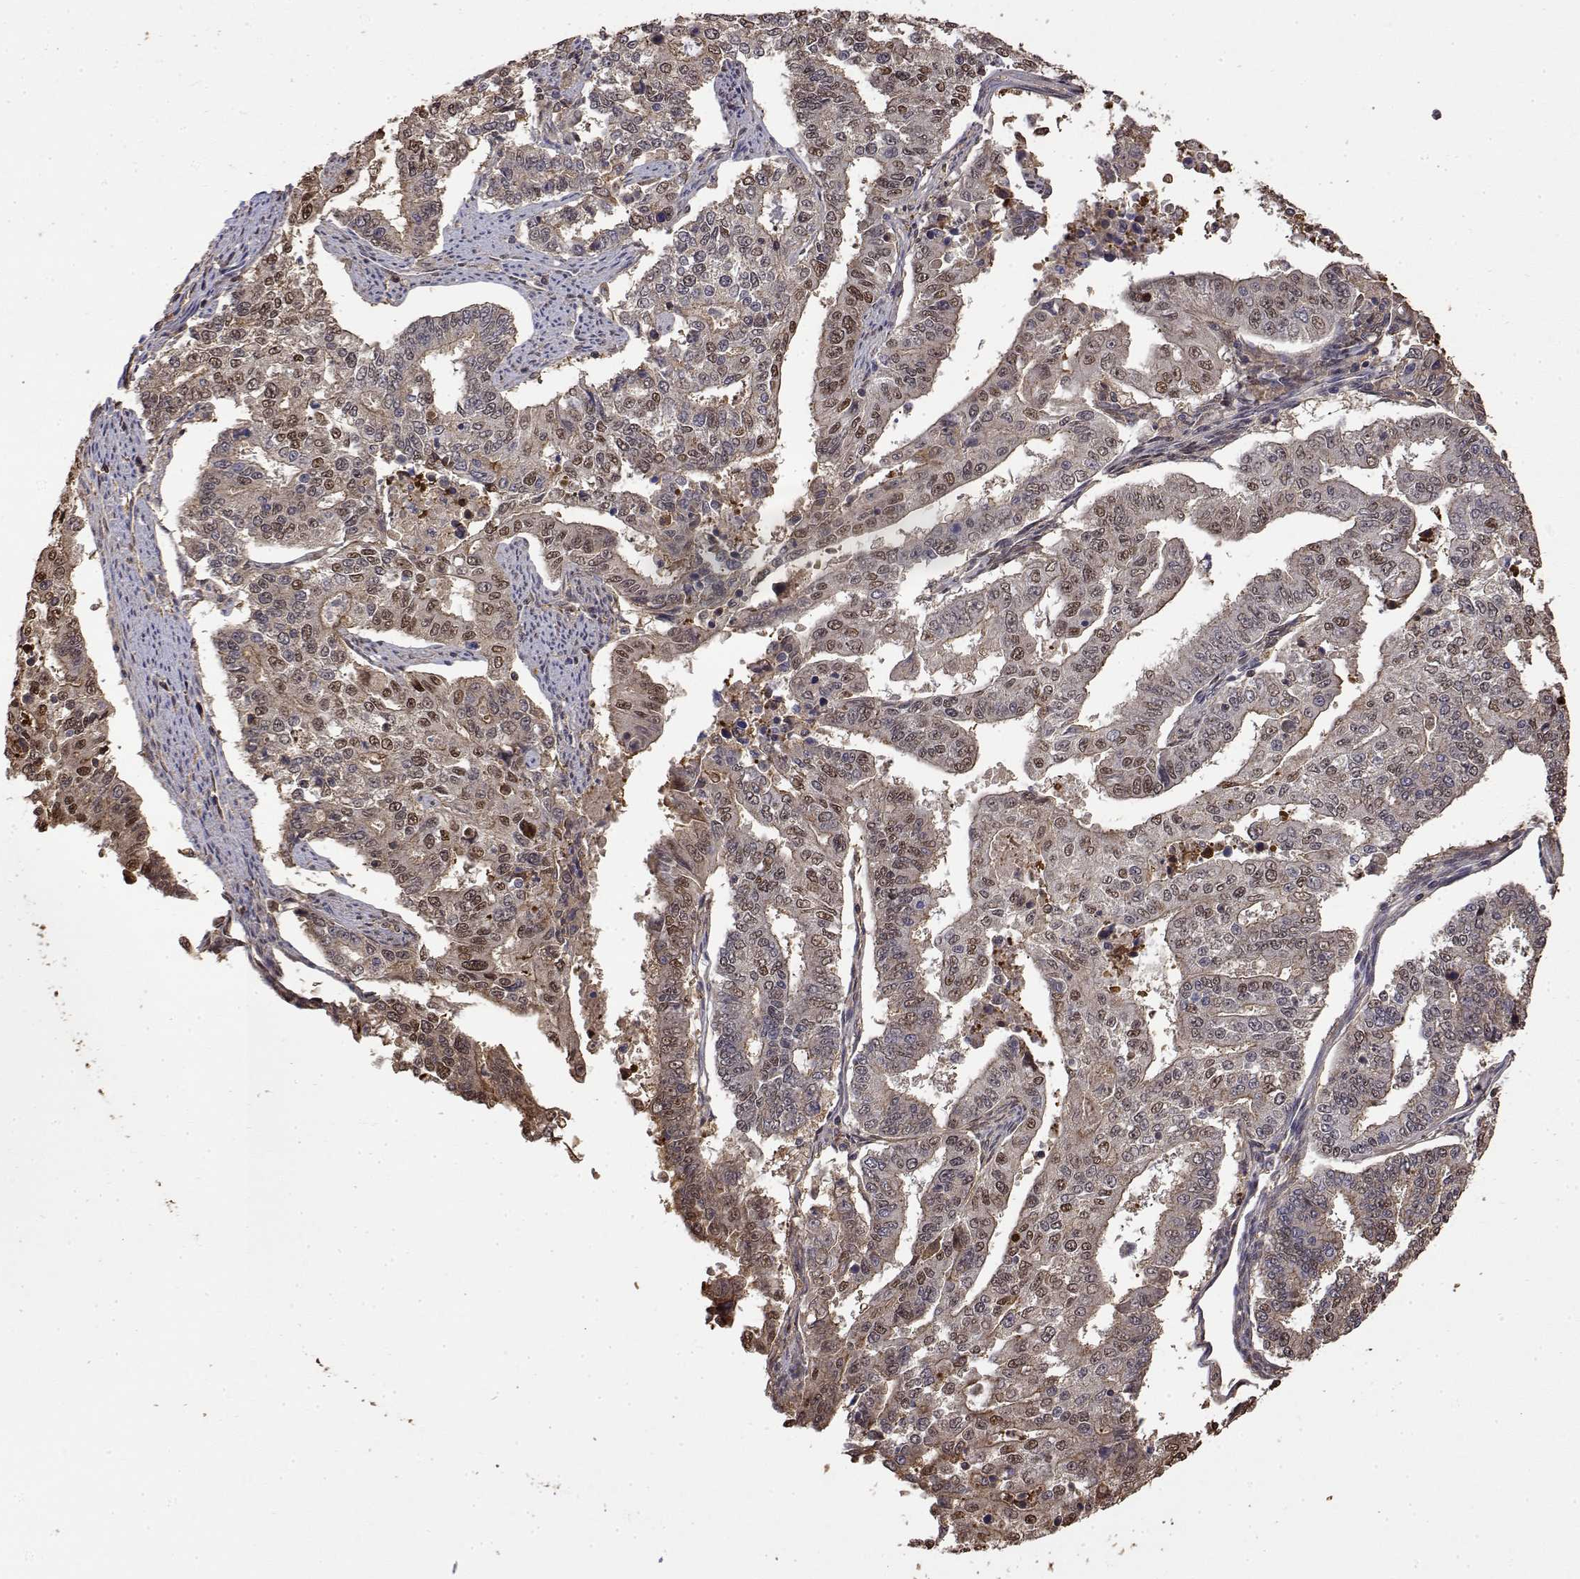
{"staining": {"intensity": "moderate", "quantity": "<25%", "location": "nuclear"}, "tissue": "endometrial cancer", "cell_type": "Tumor cells", "image_type": "cancer", "snomed": [{"axis": "morphology", "description": "Adenocarcinoma, NOS"}, {"axis": "topography", "description": "Uterus"}], "caption": "Moderate nuclear staining is appreciated in about <25% of tumor cells in endometrial cancer.", "gene": "TPI1", "patient": {"sex": "female", "age": 59}}